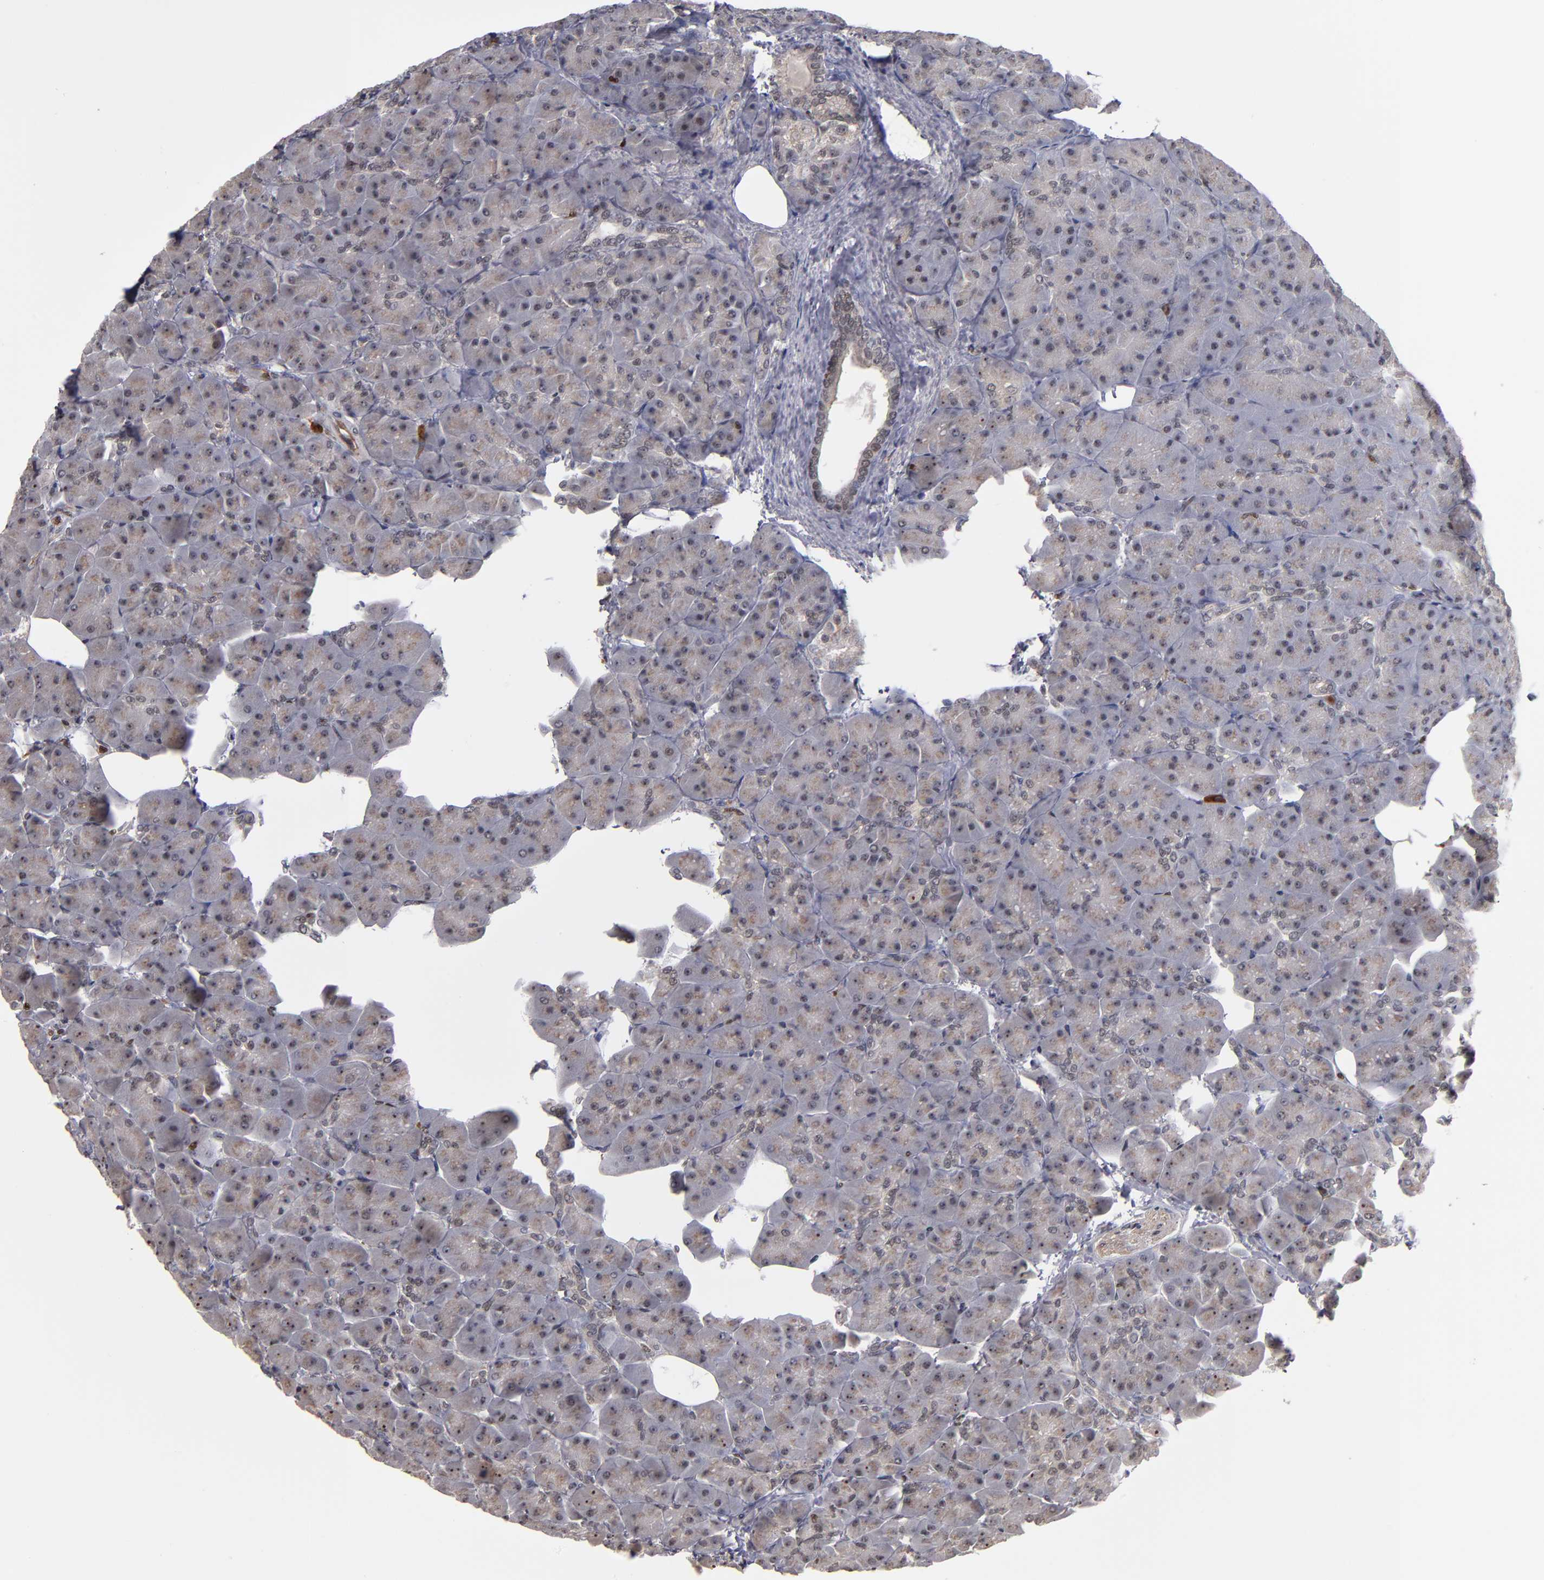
{"staining": {"intensity": "moderate", "quantity": "<25%", "location": "nuclear"}, "tissue": "pancreas", "cell_type": "Exocrine glandular cells", "image_type": "normal", "snomed": [{"axis": "morphology", "description": "Normal tissue, NOS"}, {"axis": "topography", "description": "Pancreas"}], "caption": "About <25% of exocrine glandular cells in benign human pancreas display moderate nuclear protein staining as visualized by brown immunohistochemical staining.", "gene": "KDM6A", "patient": {"sex": "male", "age": 66}}